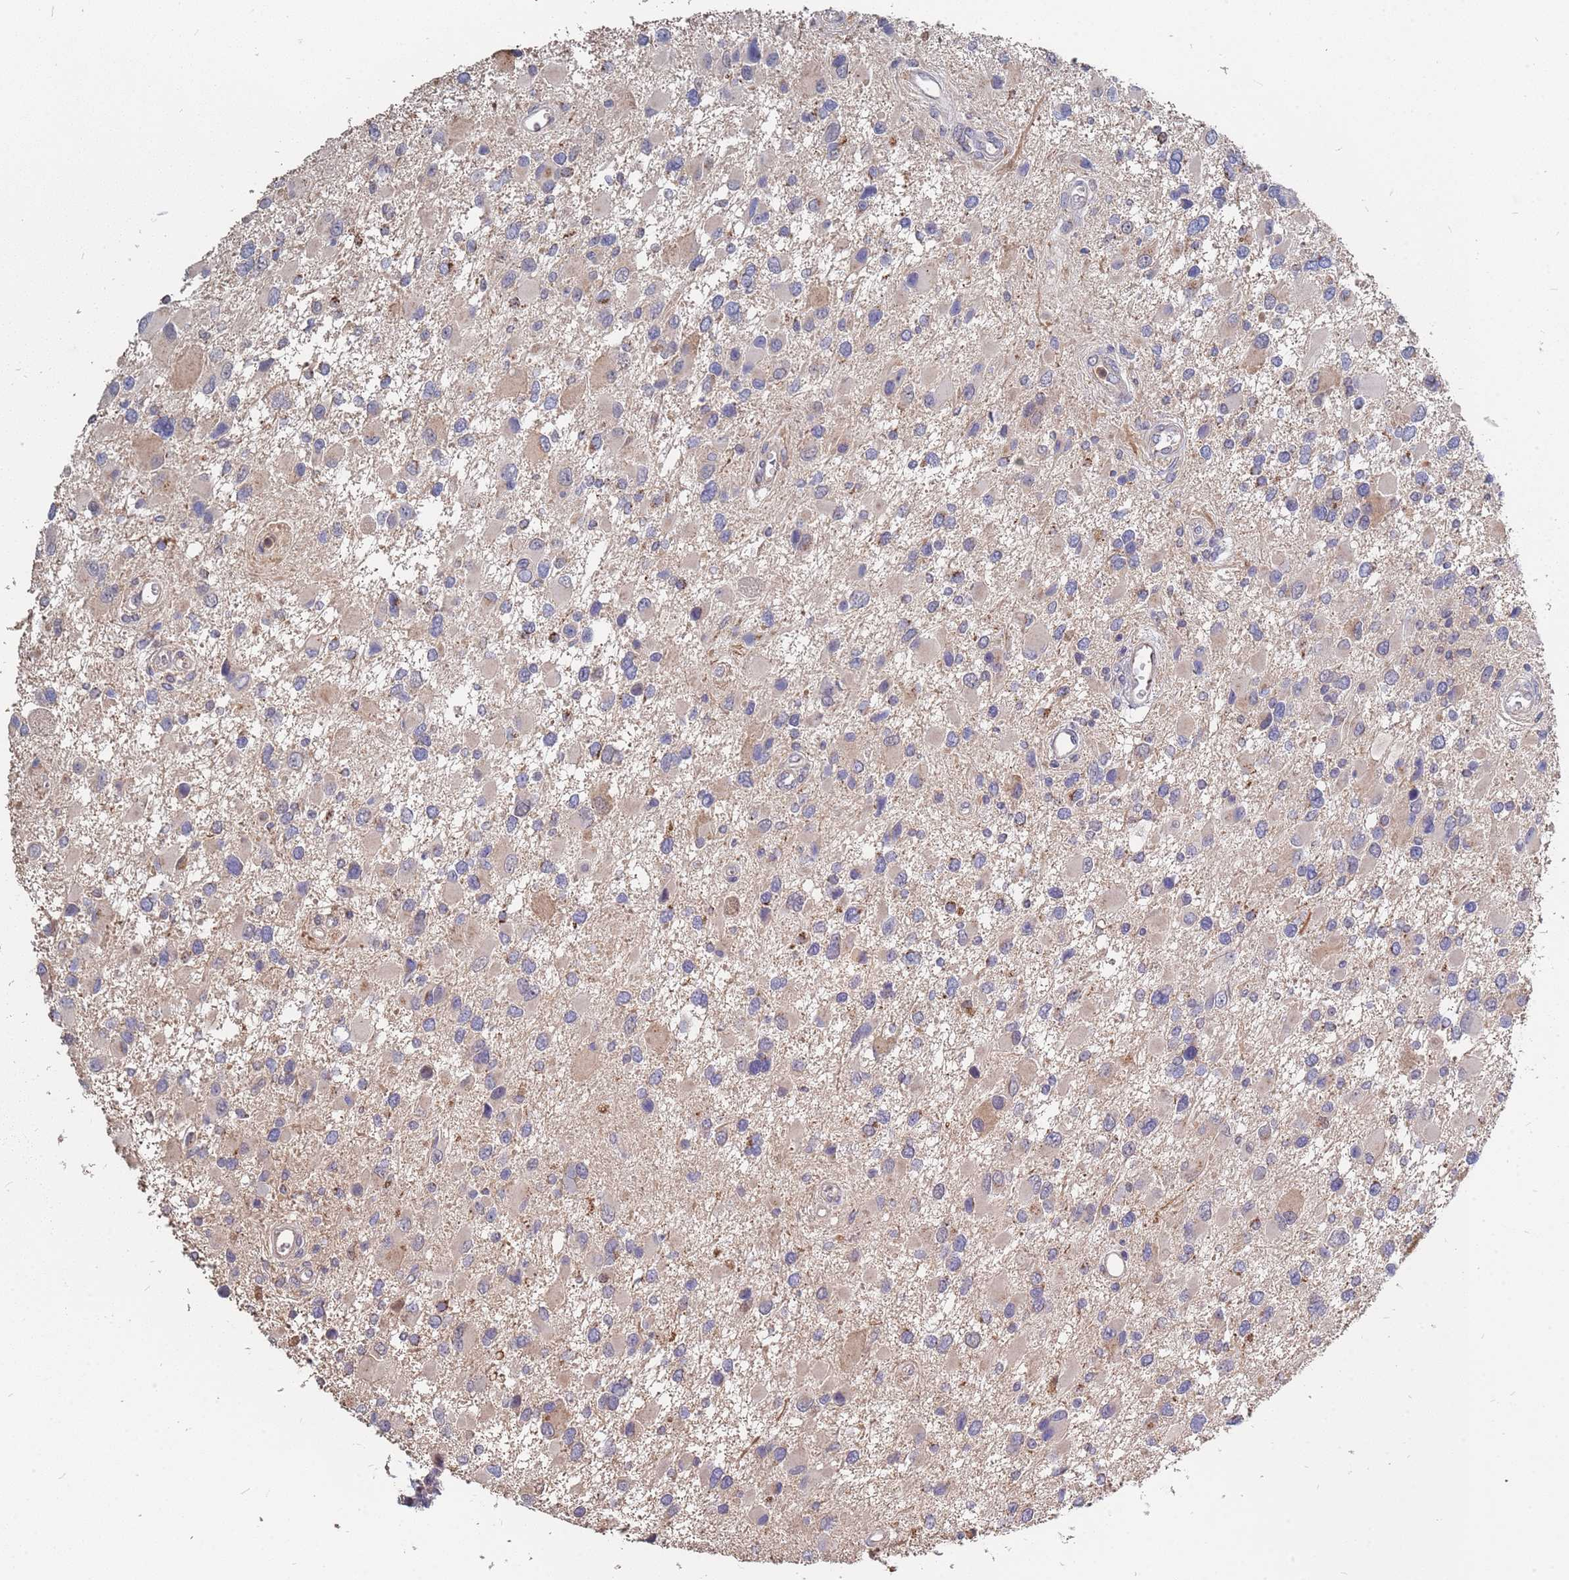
{"staining": {"intensity": "negative", "quantity": "none", "location": "none"}, "tissue": "glioma", "cell_type": "Tumor cells", "image_type": "cancer", "snomed": [{"axis": "morphology", "description": "Glioma, malignant, High grade"}, {"axis": "topography", "description": "Brain"}], "caption": "The immunohistochemistry photomicrograph has no significant staining in tumor cells of malignant high-grade glioma tissue.", "gene": "TCEANC2", "patient": {"sex": "male", "age": 53}}